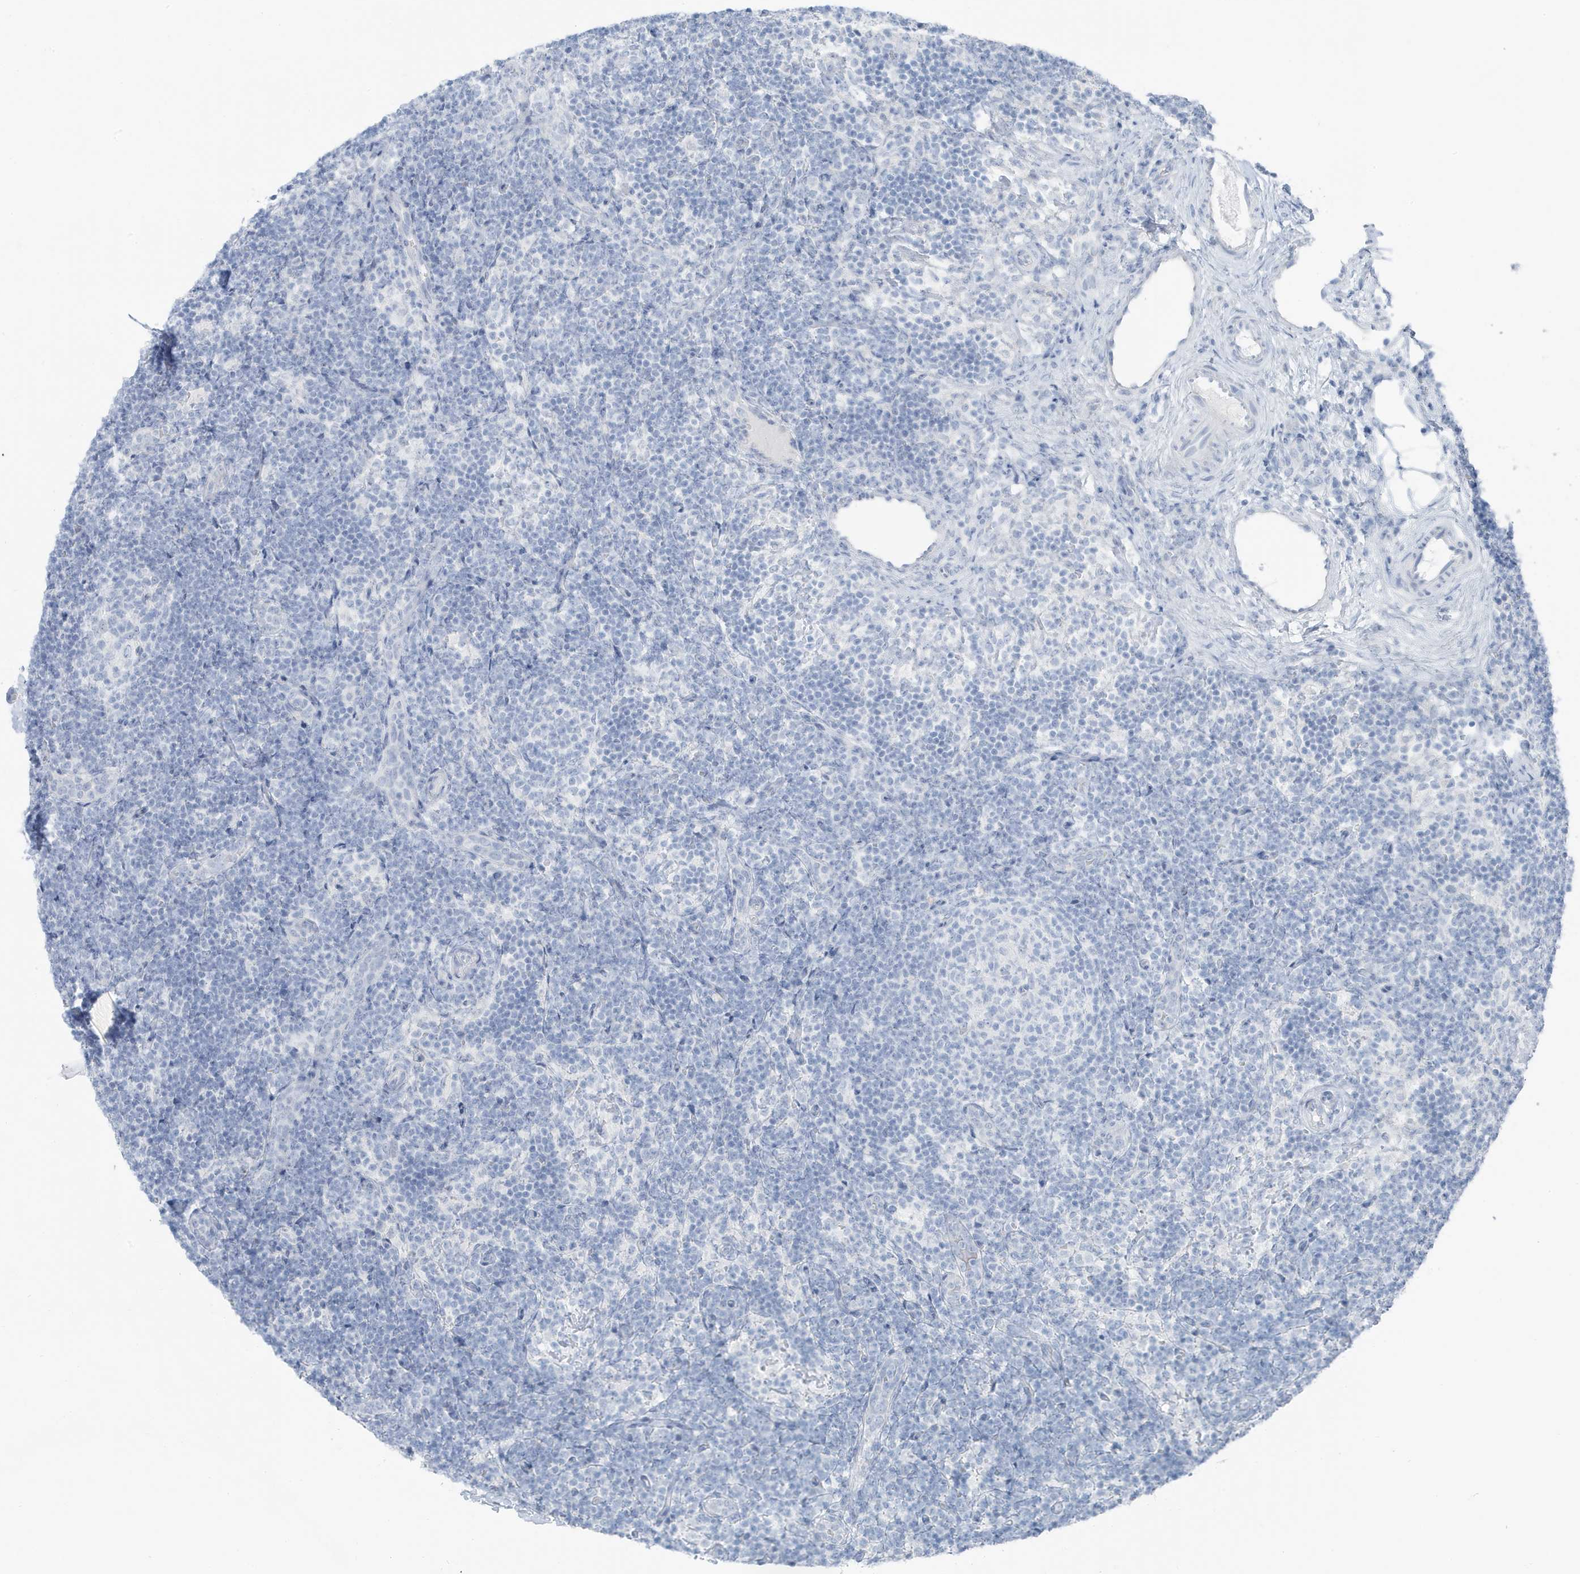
{"staining": {"intensity": "negative", "quantity": "none", "location": "none"}, "tissue": "lymph node", "cell_type": "Germinal center cells", "image_type": "normal", "snomed": [{"axis": "morphology", "description": "Normal tissue, NOS"}, {"axis": "topography", "description": "Lymph node"}], "caption": "Immunohistochemistry (IHC) histopathology image of unremarkable lymph node: lymph node stained with DAB (3,3'-diaminobenzidine) shows no significant protein expression in germinal center cells. The staining is performed using DAB brown chromogen with nuclei counter-stained in using hematoxylin.", "gene": "ZFP64", "patient": {"sex": "female", "age": 22}}